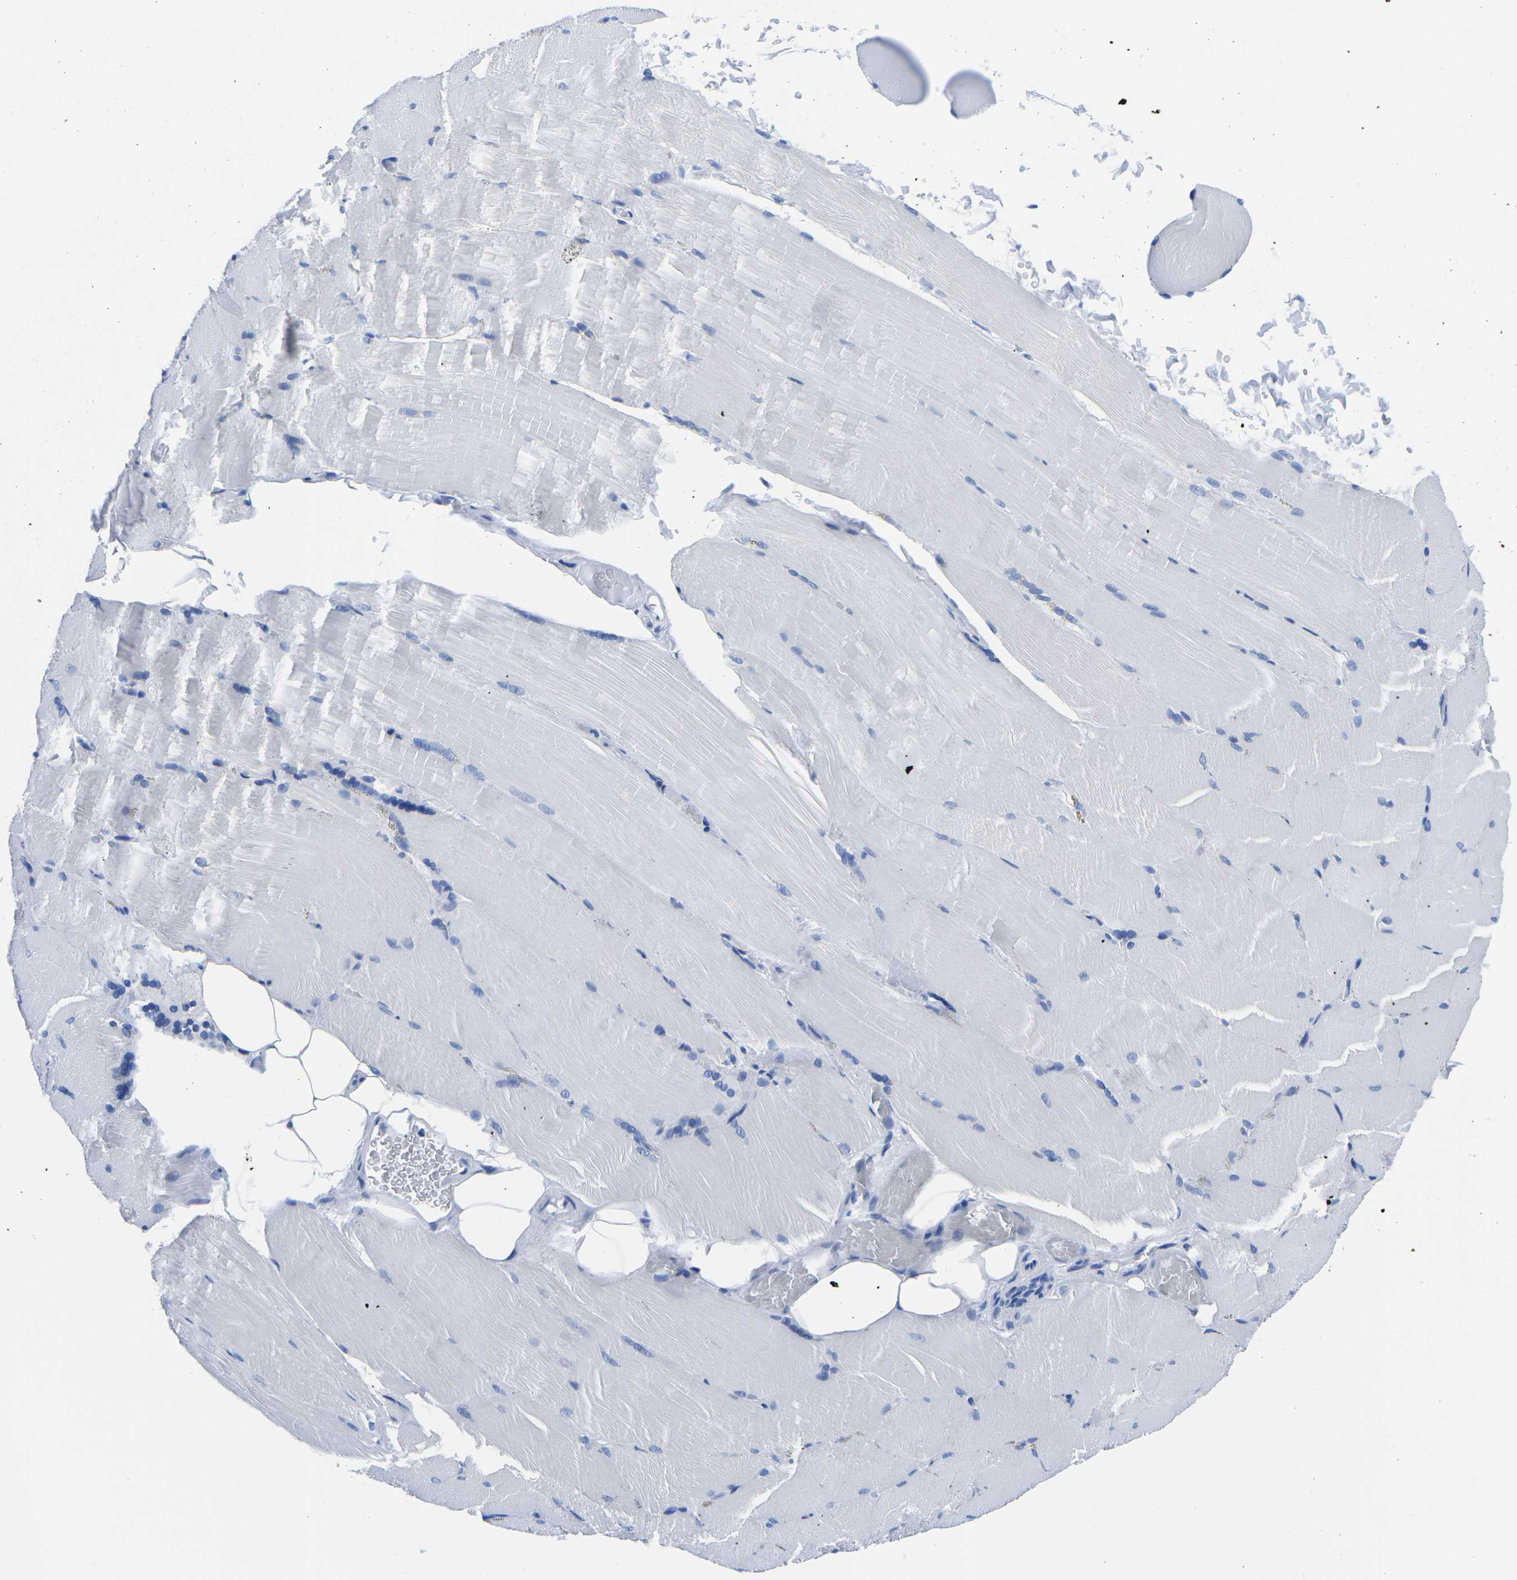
{"staining": {"intensity": "negative", "quantity": "none", "location": "none"}, "tissue": "skeletal muscle", "cell_type": "Myocytes", "image_type": "normal", "snomed": [{"axis": "morphology", "description": "Normal tissue, NOS"}, {"axis": "topography", "description": "Skin"}, {"axis": "topography", "description": "Skeletal muscle"}], "caption": "Immunohistochemistry (IHC) of unremarkable skeletal muscle demonstrates no positivity in myocytes. (DAB (3,3'-diaminobenzidine) immunohistochemistry, high magnification).", "gene": "CYP1A2", "patient": {"sex": "male", "age": 83}}